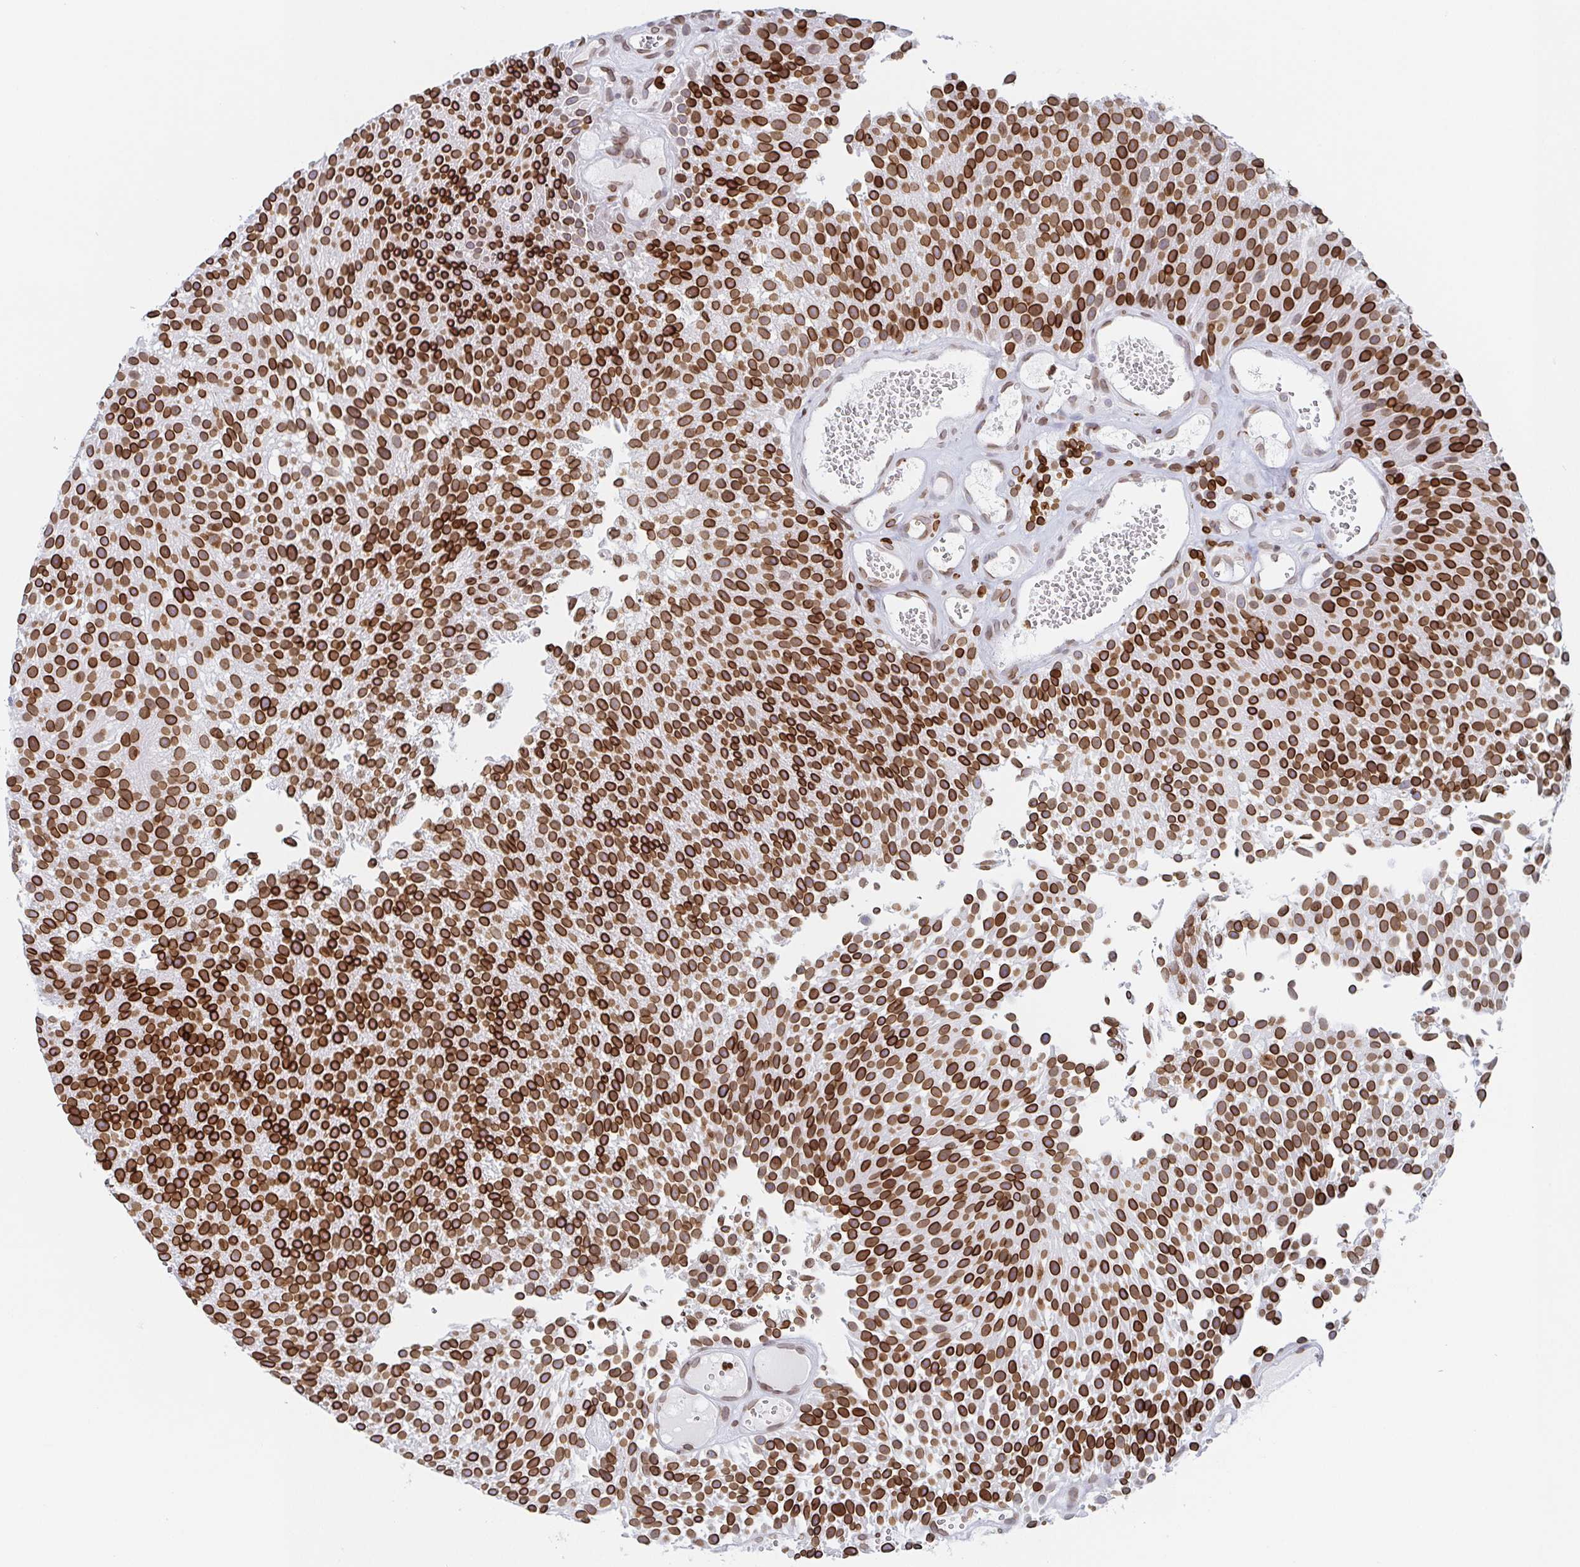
{"staining": {"intensity": "strong", "quantity": ">75%", "location": "cytoplasmic/membranous,nuclear"}, "tissue": "urothelial cancer", "cell_type": "Tumor cells", "image_type": "cancer", "snomed": [{"axis": "morphology", "description": "Urothelial carcinoma, Low grade"}, {"axis": "topography", "description": "Urinary bladder"}], "caption": "Protein positivity by immunohistochemistry (IHC) demonstrates strong cytoplasmic/membranous and nuclear expression in approximately >75% of tumor cells in urothelial cancer.", "gene": "BTBD7", "patient": {"sex": "female", "age": 79}}